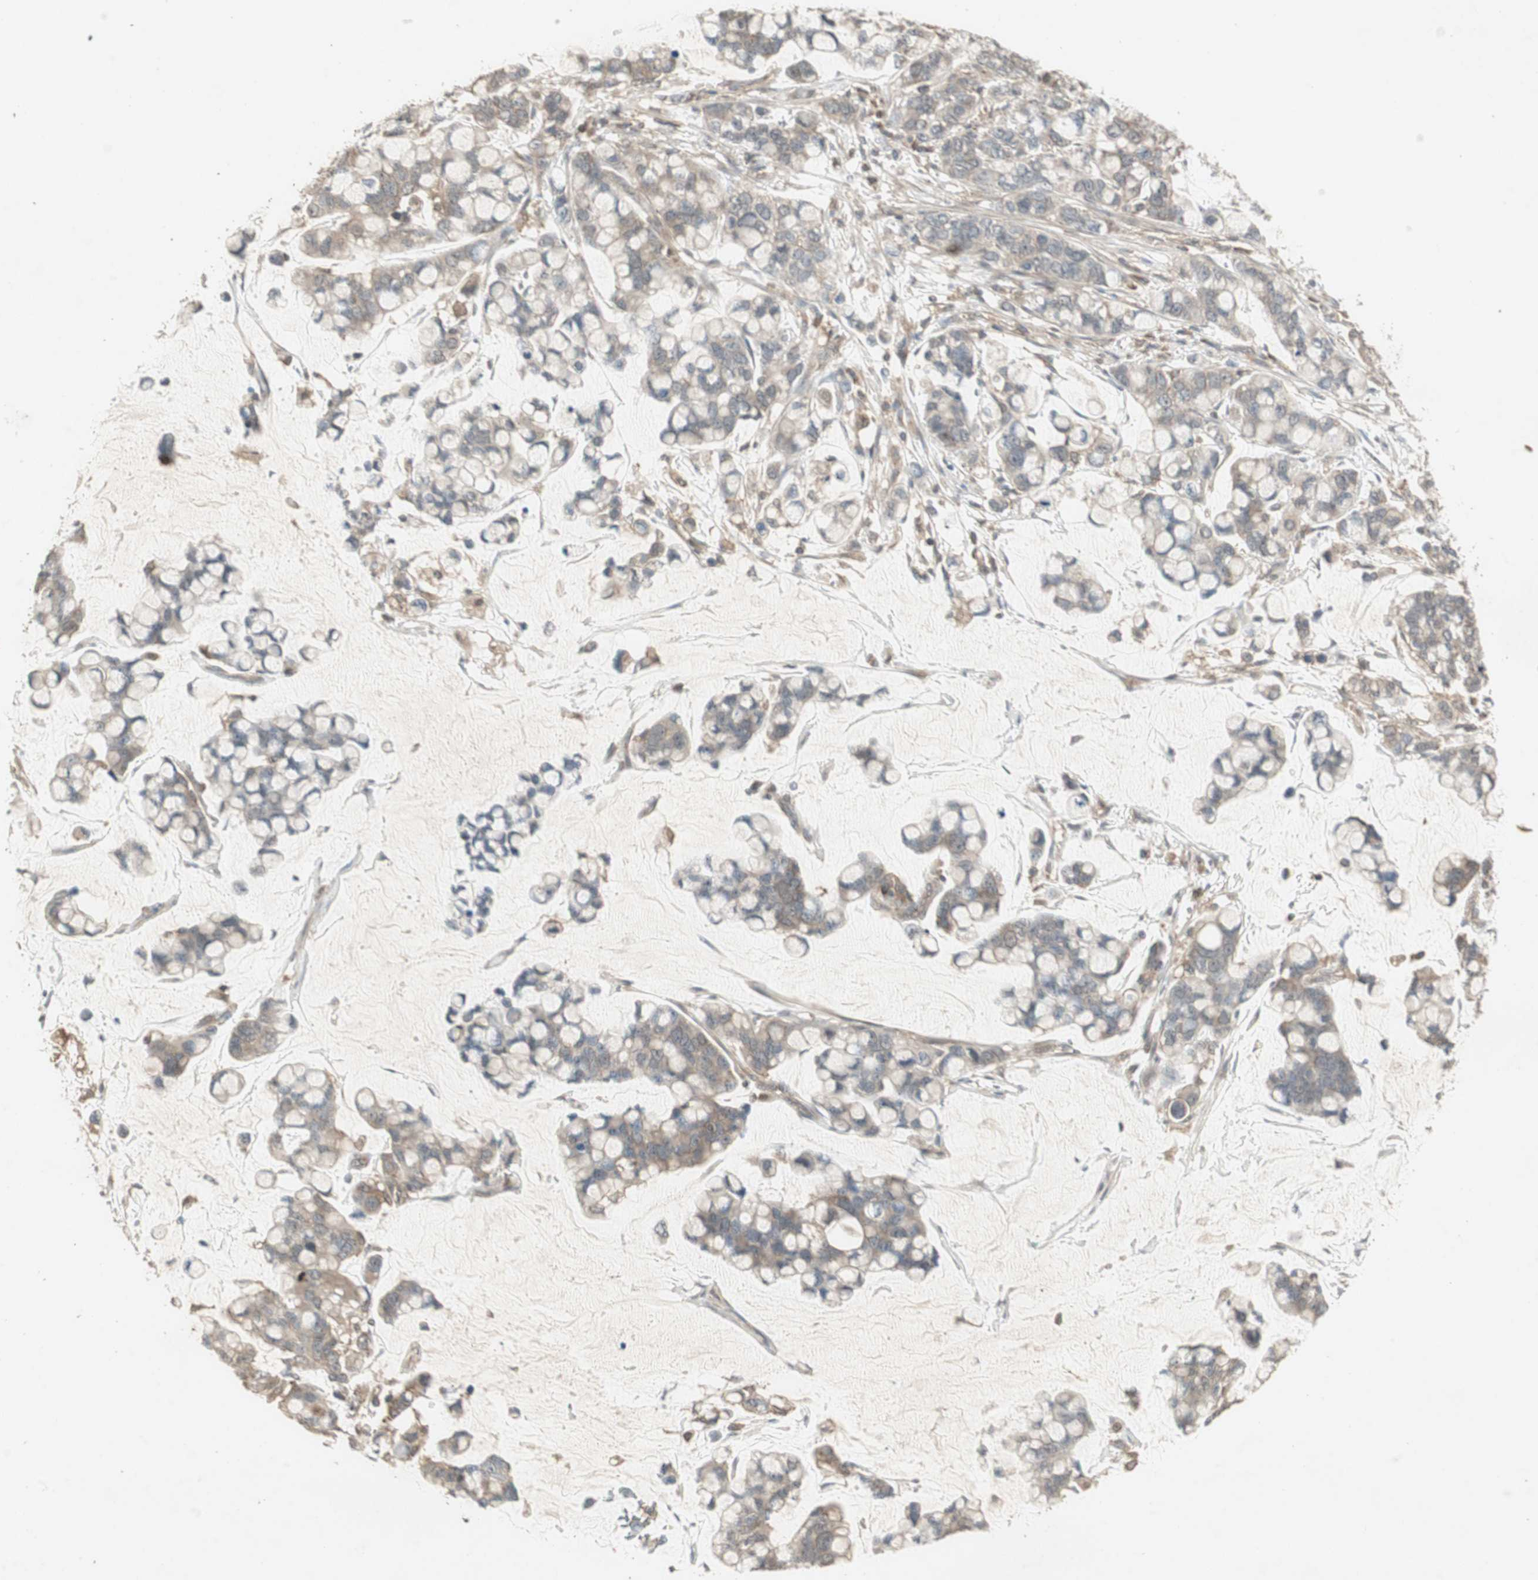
{"staining": {"intensity": "moderate", "quantity": ">75%", "location": "cytoplasmic/membranous"}, "tissue": "stomach cancer", "cell_type": "Tumor cells", "image_type": "cancer", "snomed": [{"axis": "morphology", "description": "Adenocarcinoma, NOS"}, {"axis": "topography", "description": "Stomach, lower"}], "caption": "Stomach adenocarcinoma stained with a protein marker exhibits moderate staining in tumor cells.", "gene": "UBAC1", "patient": {"sex": "male", "age": 84}}